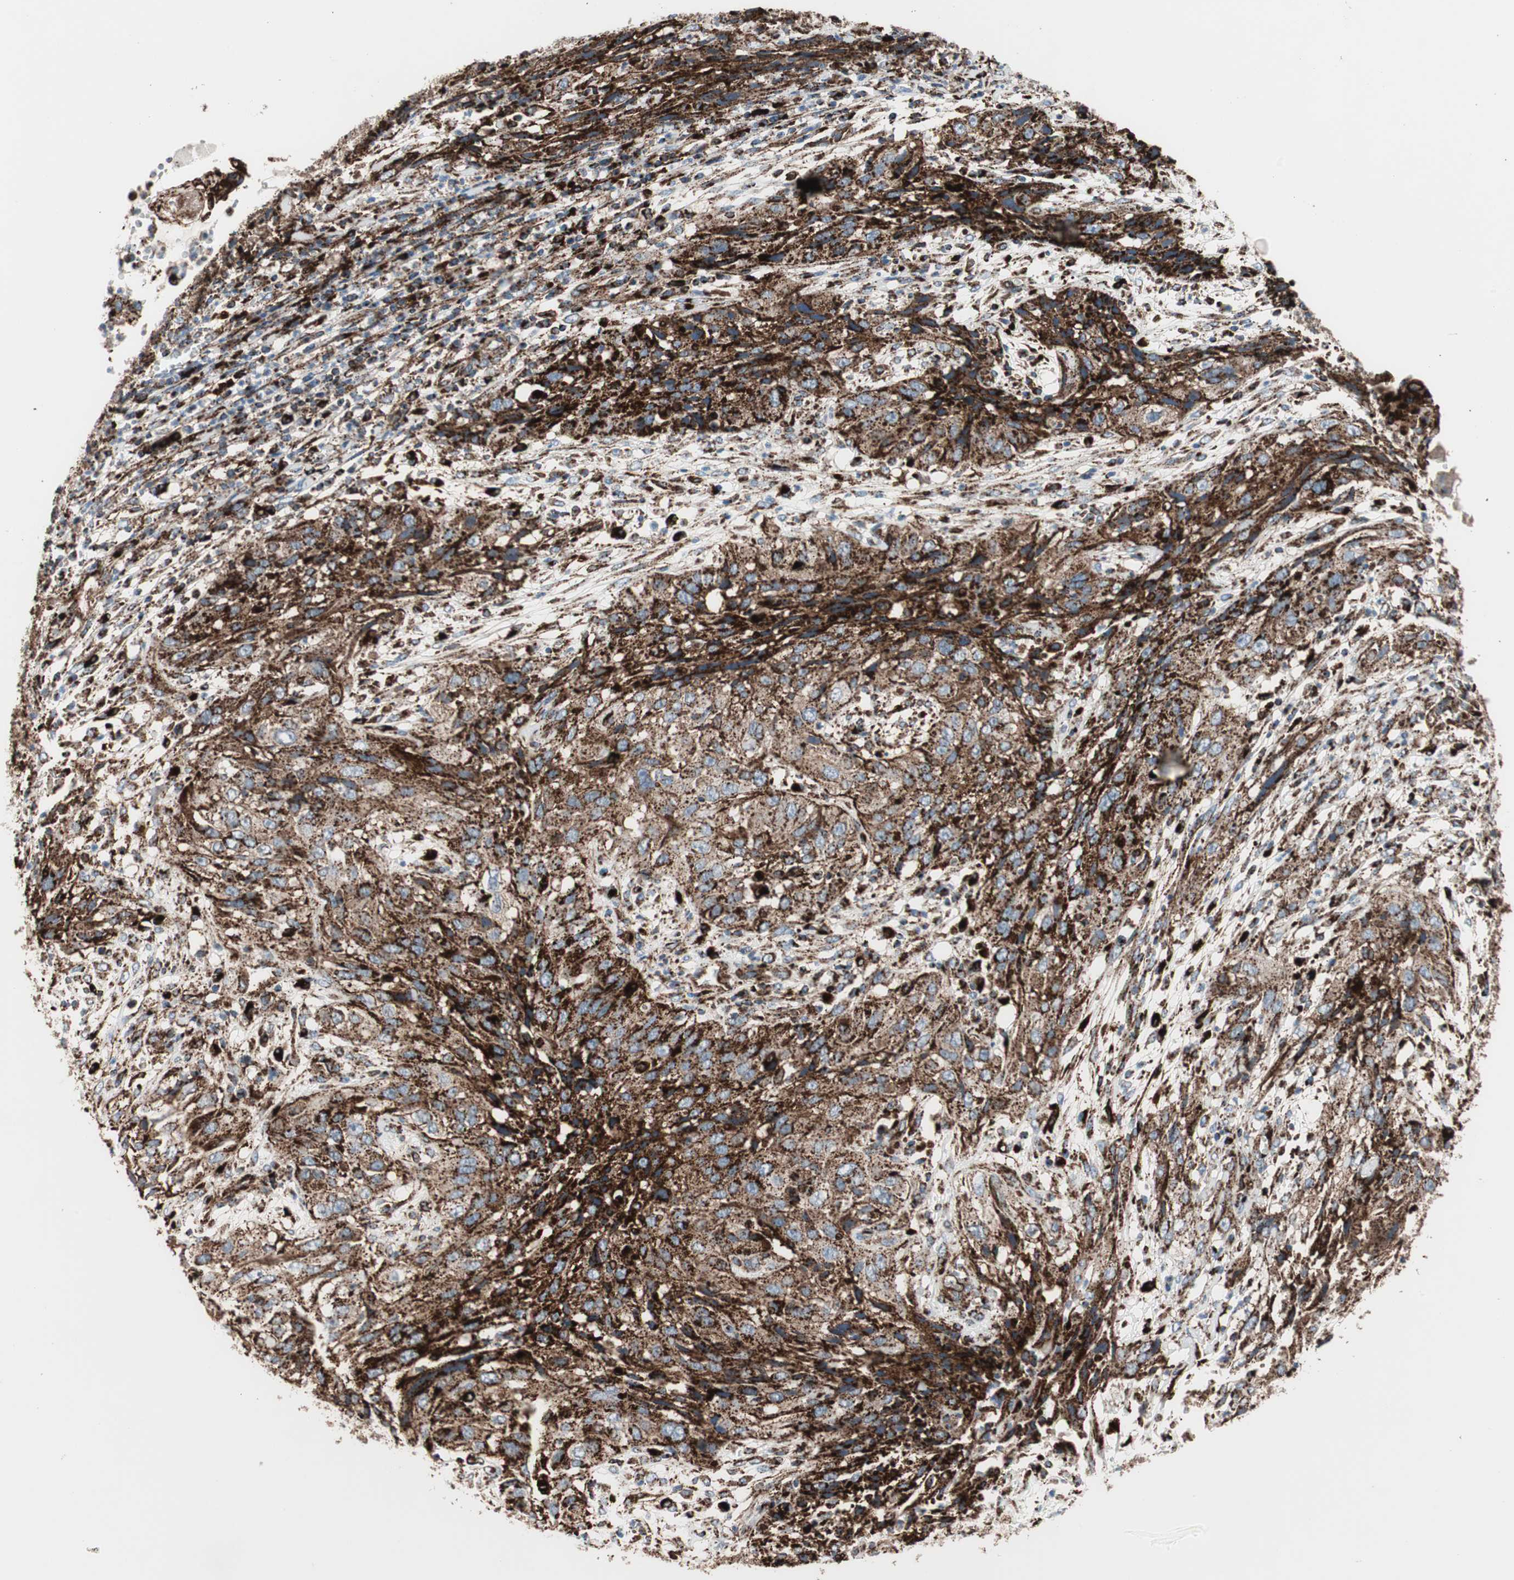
{"staining": {"intensity": "strong", "quantity": ">75%", "location": "cytoplasmic/membranous"}, "tissue": "cervical cancer", "cell_type": "Tumor cells", "image_type": "cancer", "snomed": [{"axis": "morphology", "description": "Squamous cell carcinoma, NOS"}, {"axis": "topography", "description": "Cervix"}], "caption": "Immunohistochemistry (IHC) histopathology image of neoplastic tissue: human cervical cancer (squamous cell carcinoma) stained using IHC displays high levels of strong protein expression localized specifically in the cytoplasmic/membranous of tumor cells, appearing as a cytoplasmic/membranous brown color.", "gene": "LAMP1", "patient": {"sex": "female", "age": 32}}